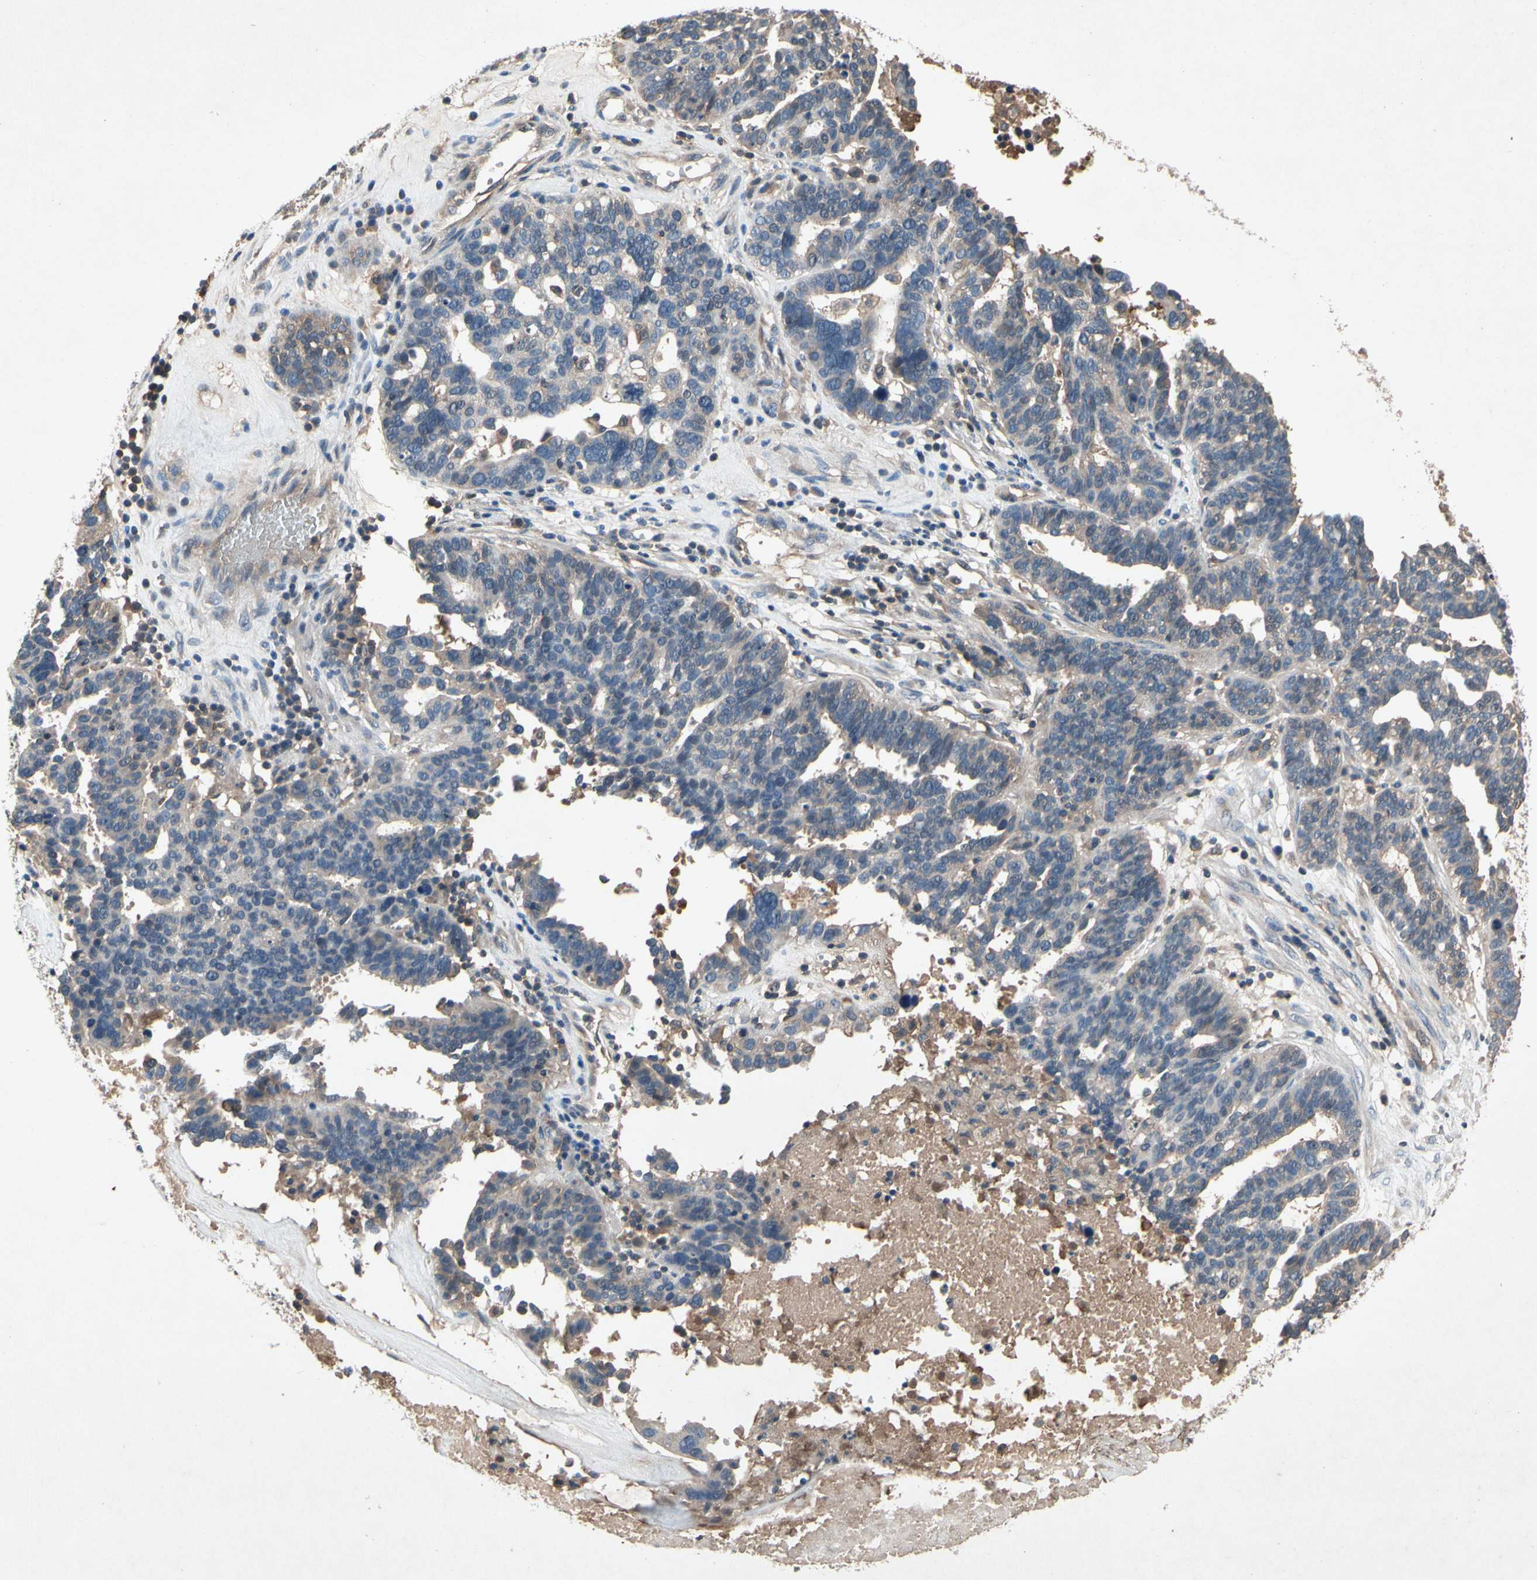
{"staining": {"intensity": "weak", "quantity": "25%-75%", "location": "cytoplasmic/membranous"}, "tissue": "ovarian cancer", "cell_type": "Tumor cells", "image_type": "cancer", "snomed": [{"axis": "morphology", "description": "Cystadenocarcinoma, serous, NOS"}, {"axis": "topography", "description": "Ovary"}], "caption": "Tumor cells reveal low levels of weak cytoplasmic/membranous positivity in about 25%-75% of cells in ovarian cancer (serous cystadenocarcinoma).", "gene": "IL1RL1", "patient": {"sex": "female", "age": 59}}